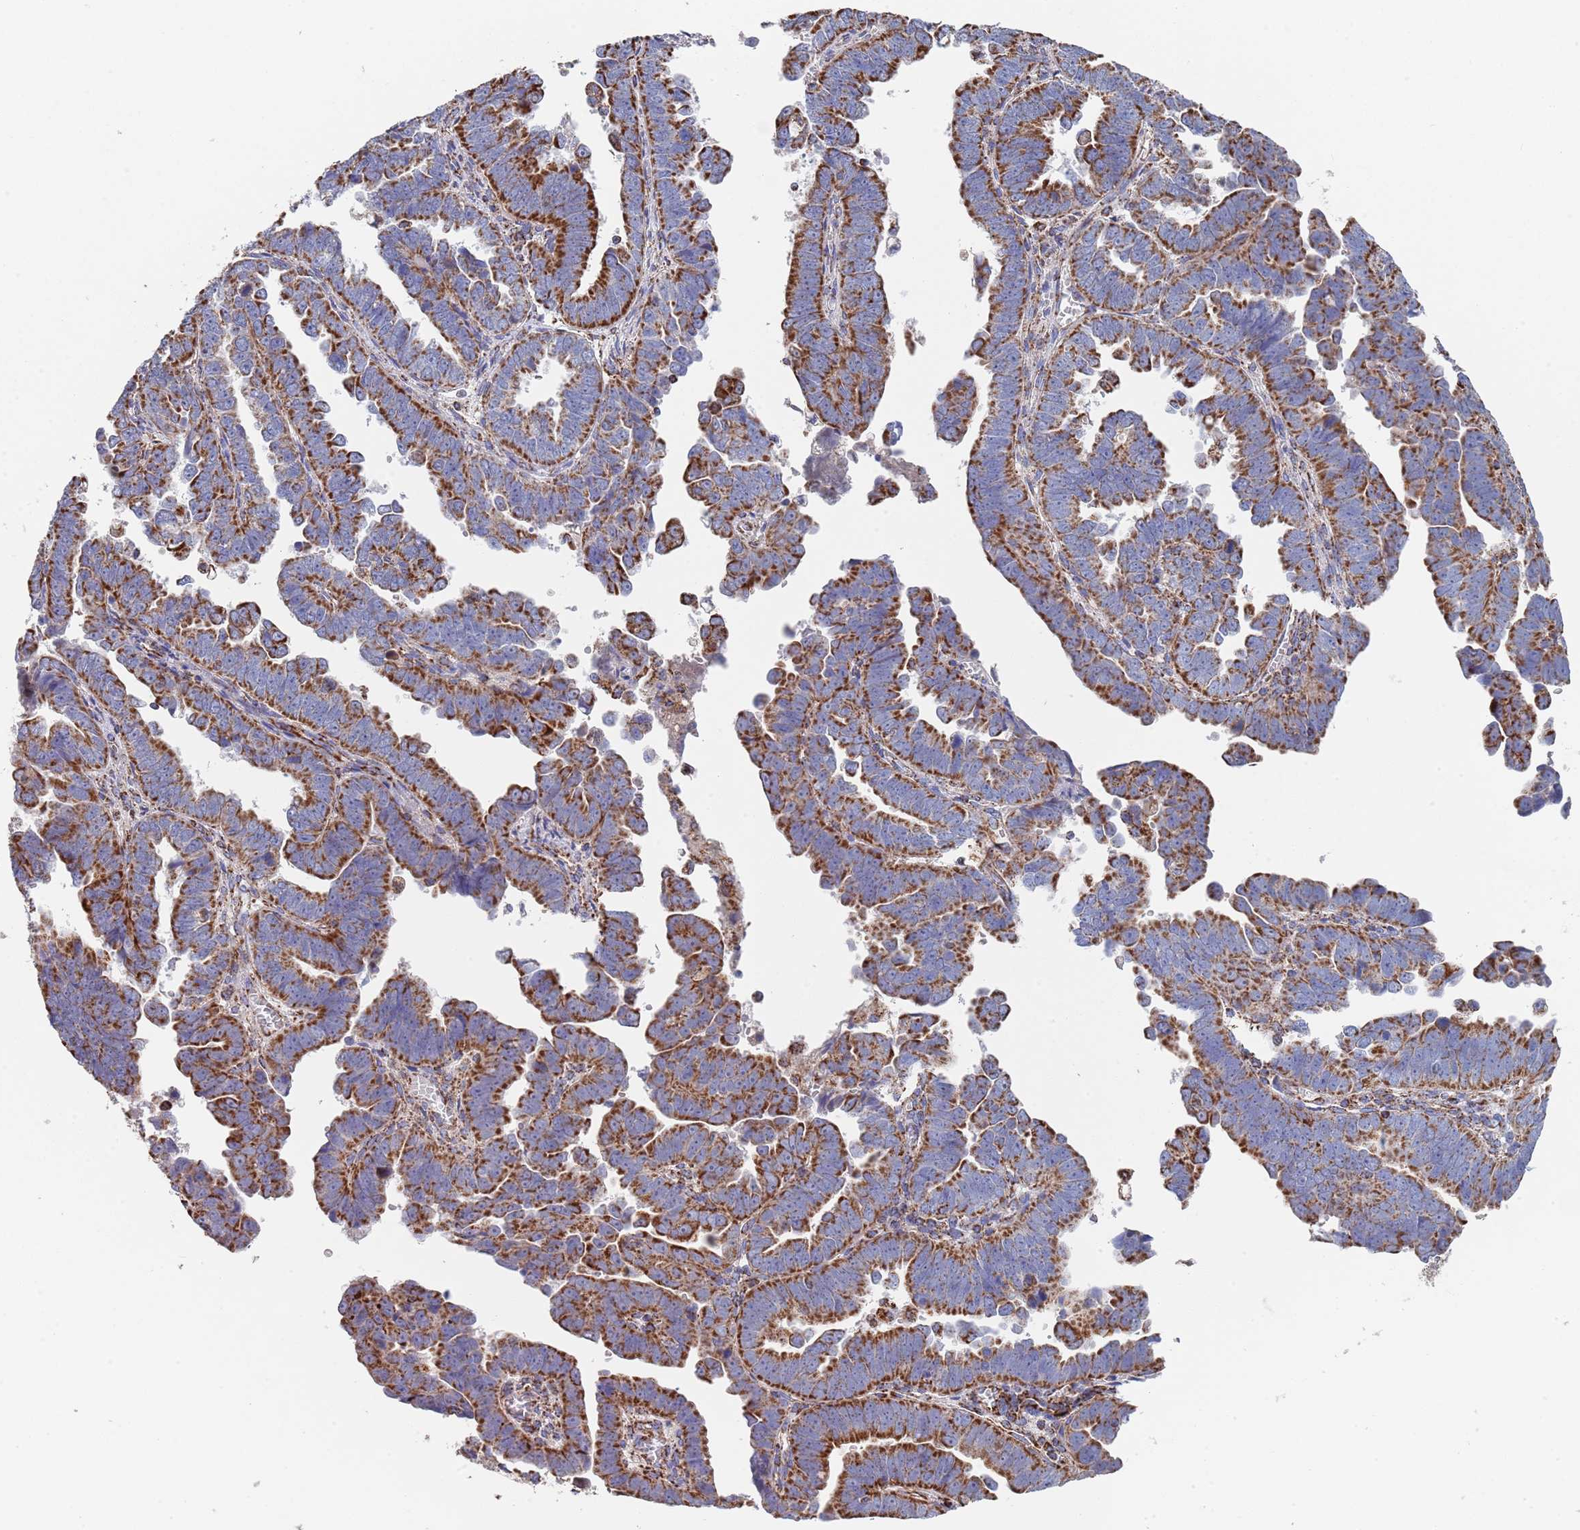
{"staining": {"intensity": "strong", "quantity": ">75%", "location": "cytoplasmic/membranous"}, "tissue": "endometrial cancer", "cell_type": "Tumor cells", "image_type": "cancer", "snomed": [{"axis": "morphology", "description": "Adenocarcinoma, NOS"}, {"axis": "topography", "description": "Endometrium"}], "caption": "Immunohistochemistry (DAB (3,3'-diaminobenzidine)) staining of human endometrial adenocarcinoma exhibits strong cytoplasmic/membranous protein expression in approximately >75% of tumor cells.", "gene": "PGP", "patient": {"sex": "female", "age": 75}}